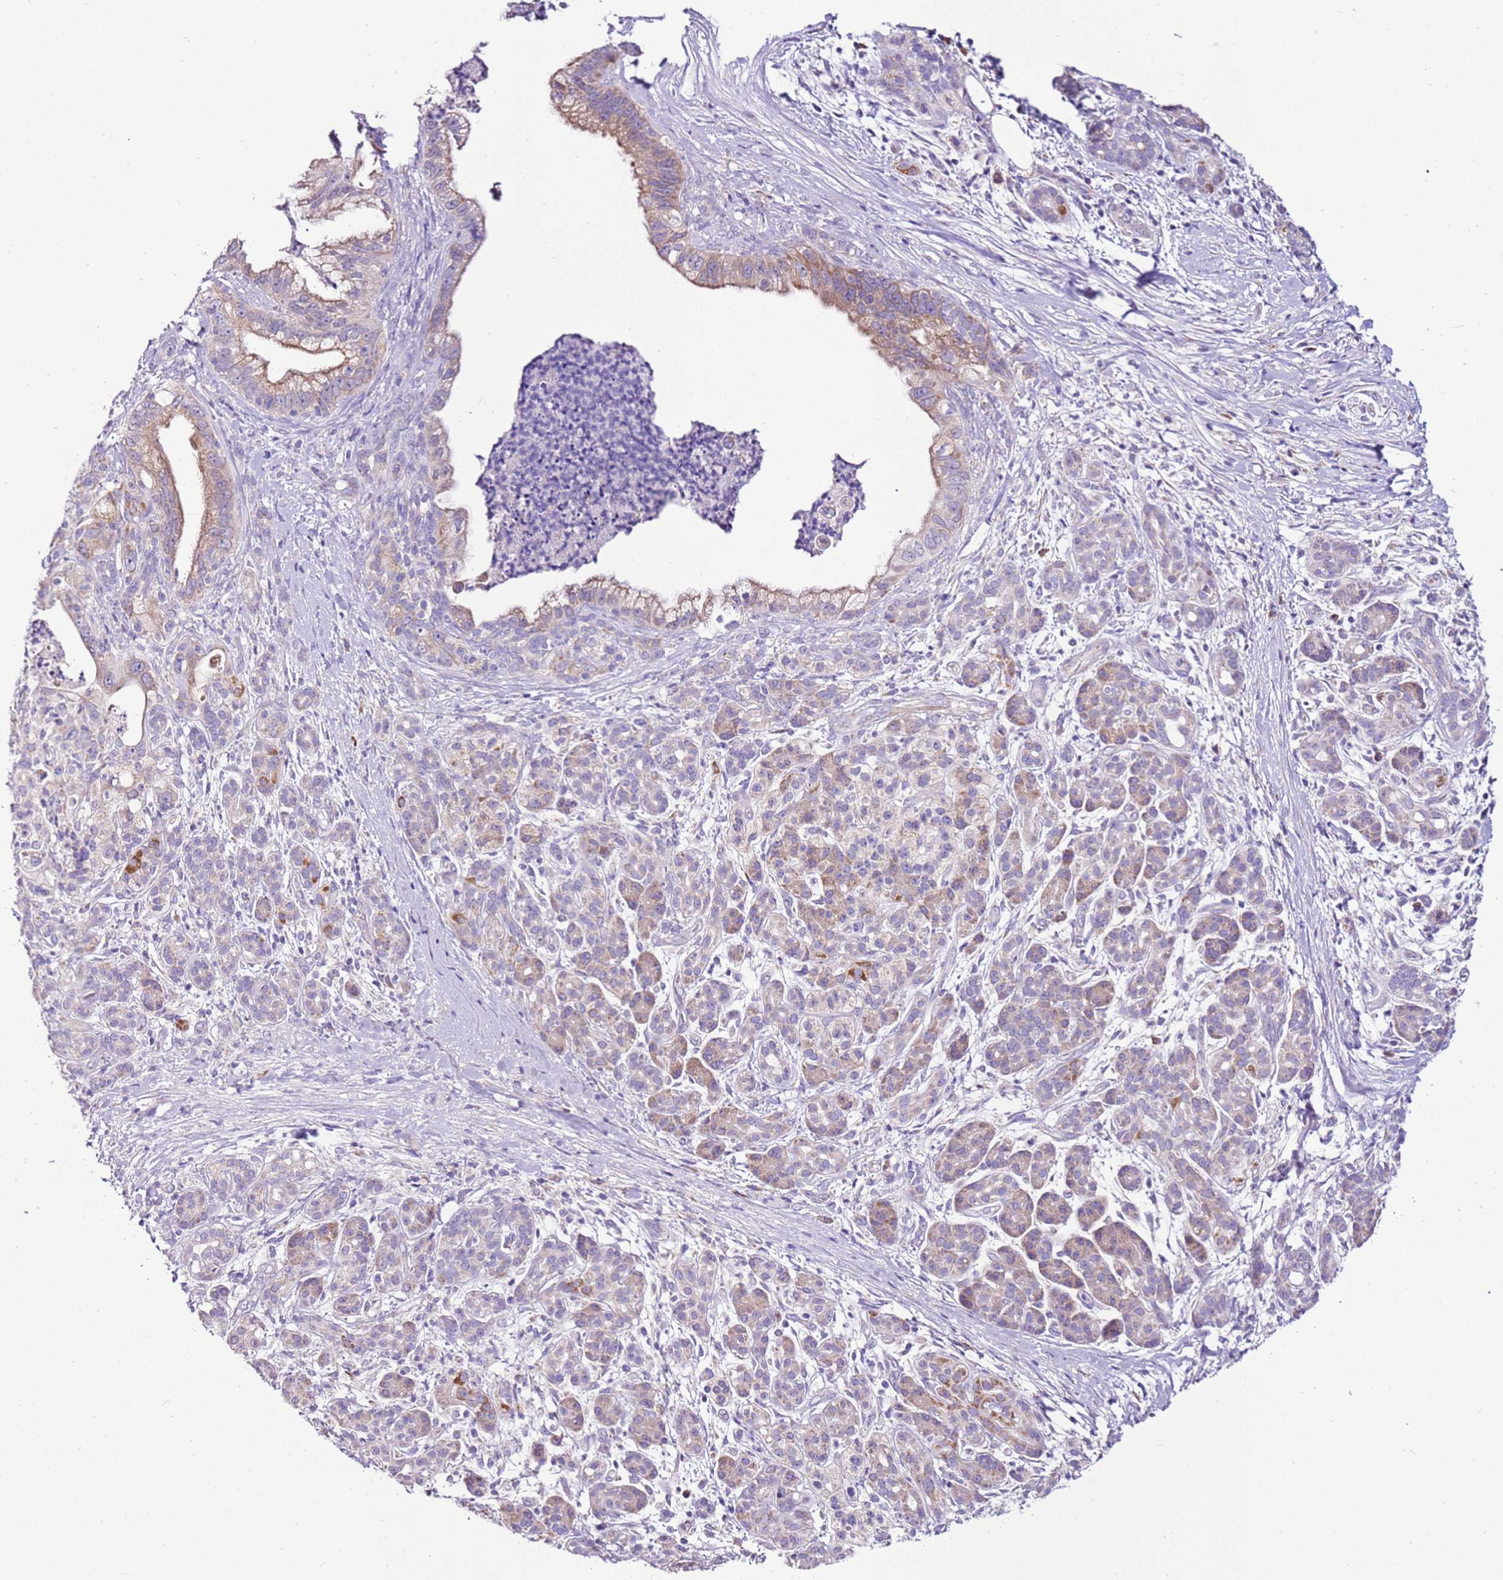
{"staining": {"intensity": "moderate", "quantity": "25%-75%", "location": "cytoplasmic/membranous"}, "tissue": "pancreatic cancer", "cell_type": "Tumor cells", "image_type": "cancer", "snomed": [{"axis": "morphology", "description": "Adenocarcinoma, NOS"}, {"axis": "topography", "description": "Pancreas"}], "caption": "Brown immunohistochemical staining in human pancreatic cancer (adenocarcinoma) exhibits moderate cytoplasmic/membranous positivity in about 25%-75% of tumor cells. The staining was performed using DAB (3,3'-diaminobenzidine), with brown indicating positive protein expression. Nuclei are stained blue with hematoxylin.", "gene": "MRPL36", "patient": {"sex": "male", "age": 58}}